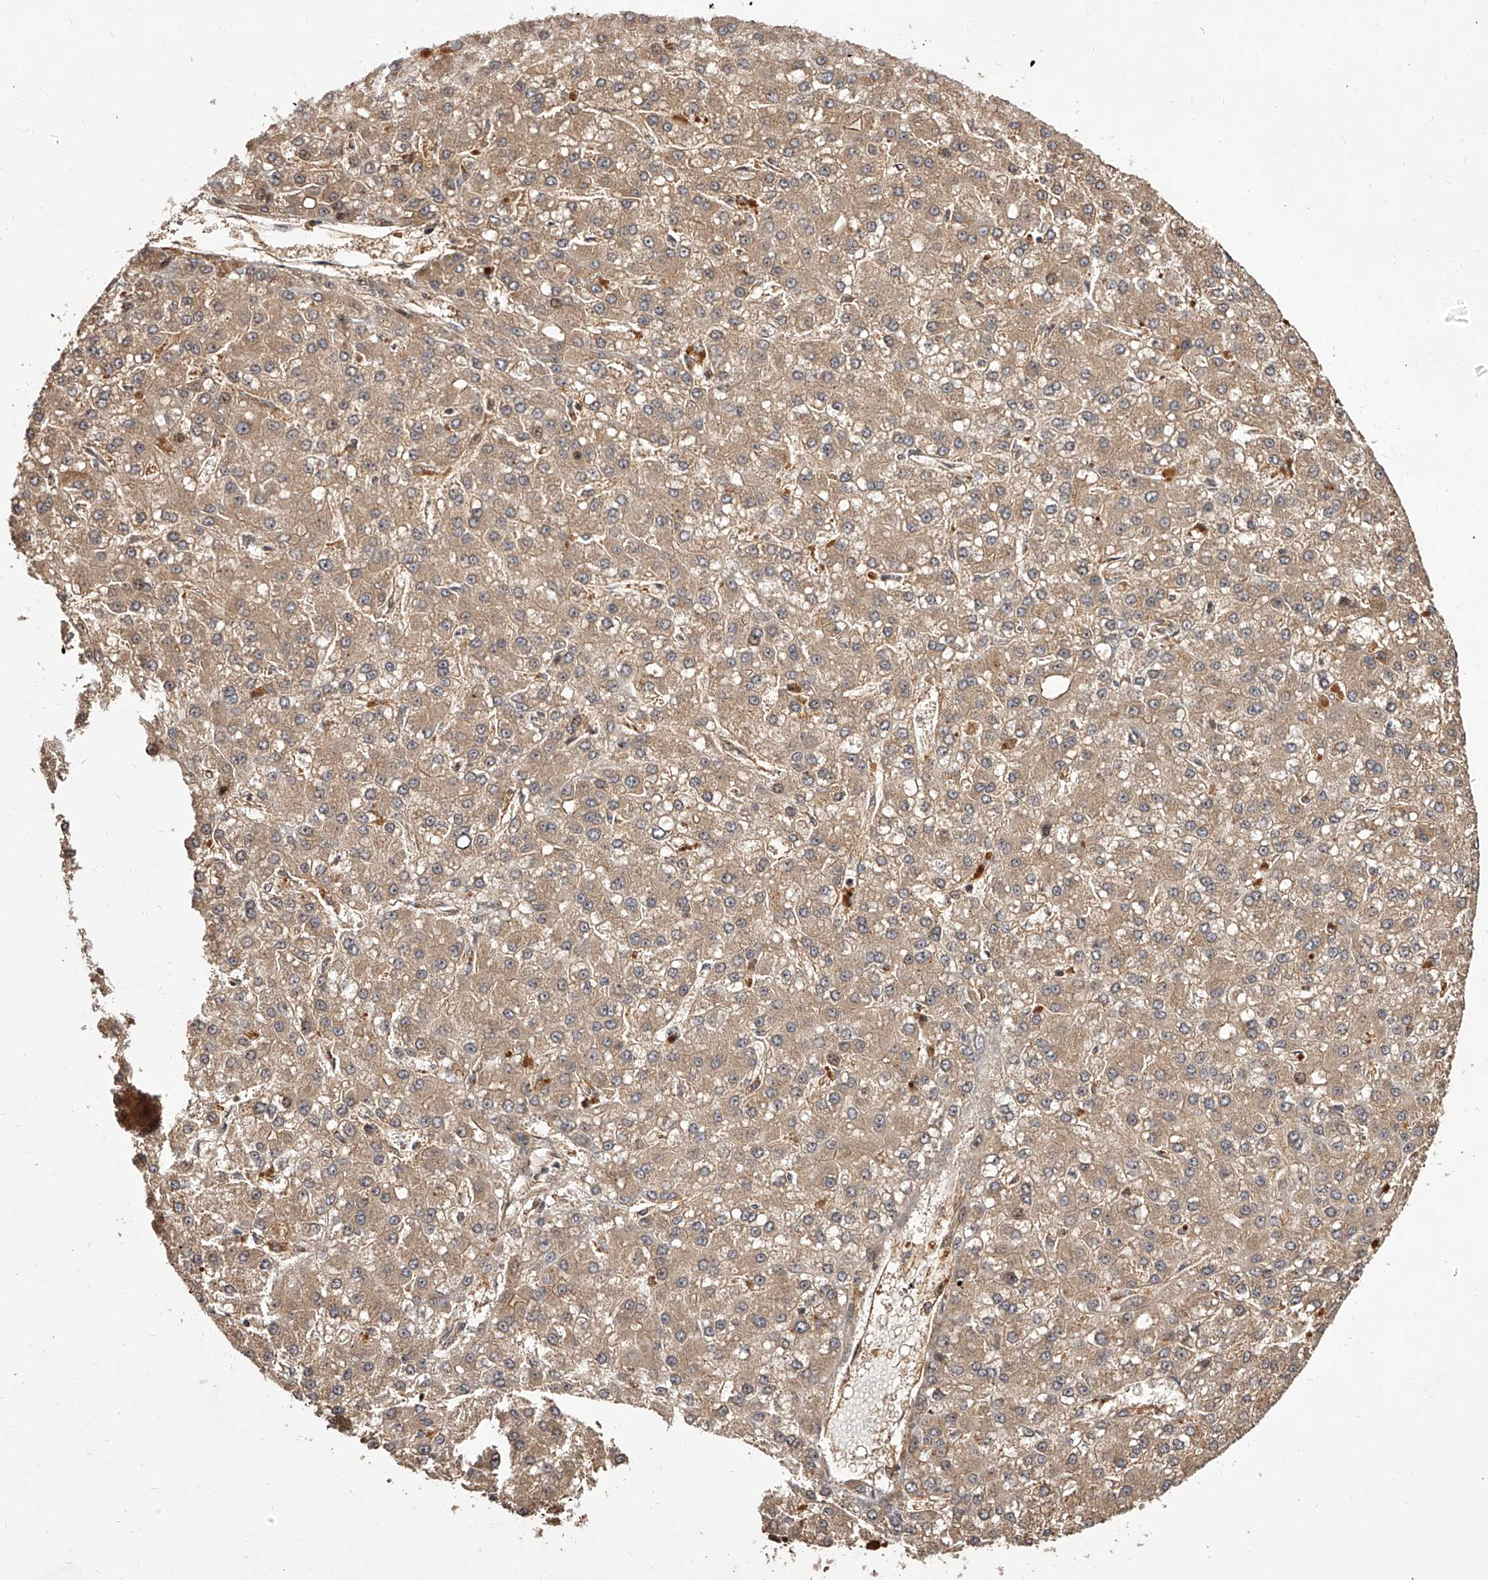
{"staining": {"intensity": "weak", "quantity": ">75%", "location": "cytoplasmic/membranous"}, "tissue": "liver cancer", "cell_type": "Tumor cells", "image_type": "cancer", "snomed": [{"axis": "morphology", "description": "Carcinoma, Hepatocellular, NOS"}, {"axis": "topography", "description": "Liver"}], "caption": "IHC (DAB (3,3'-diaminobenzidine)) staining of human liver cancer demonstrates weak cytoplasmic/membranous protein staining in about >75% of tumor cells. (DAB IHC with brightfield microscopy, high magnification).", "gene": "CRYZL1", "patient": {"sex": "male", "age": 67}}